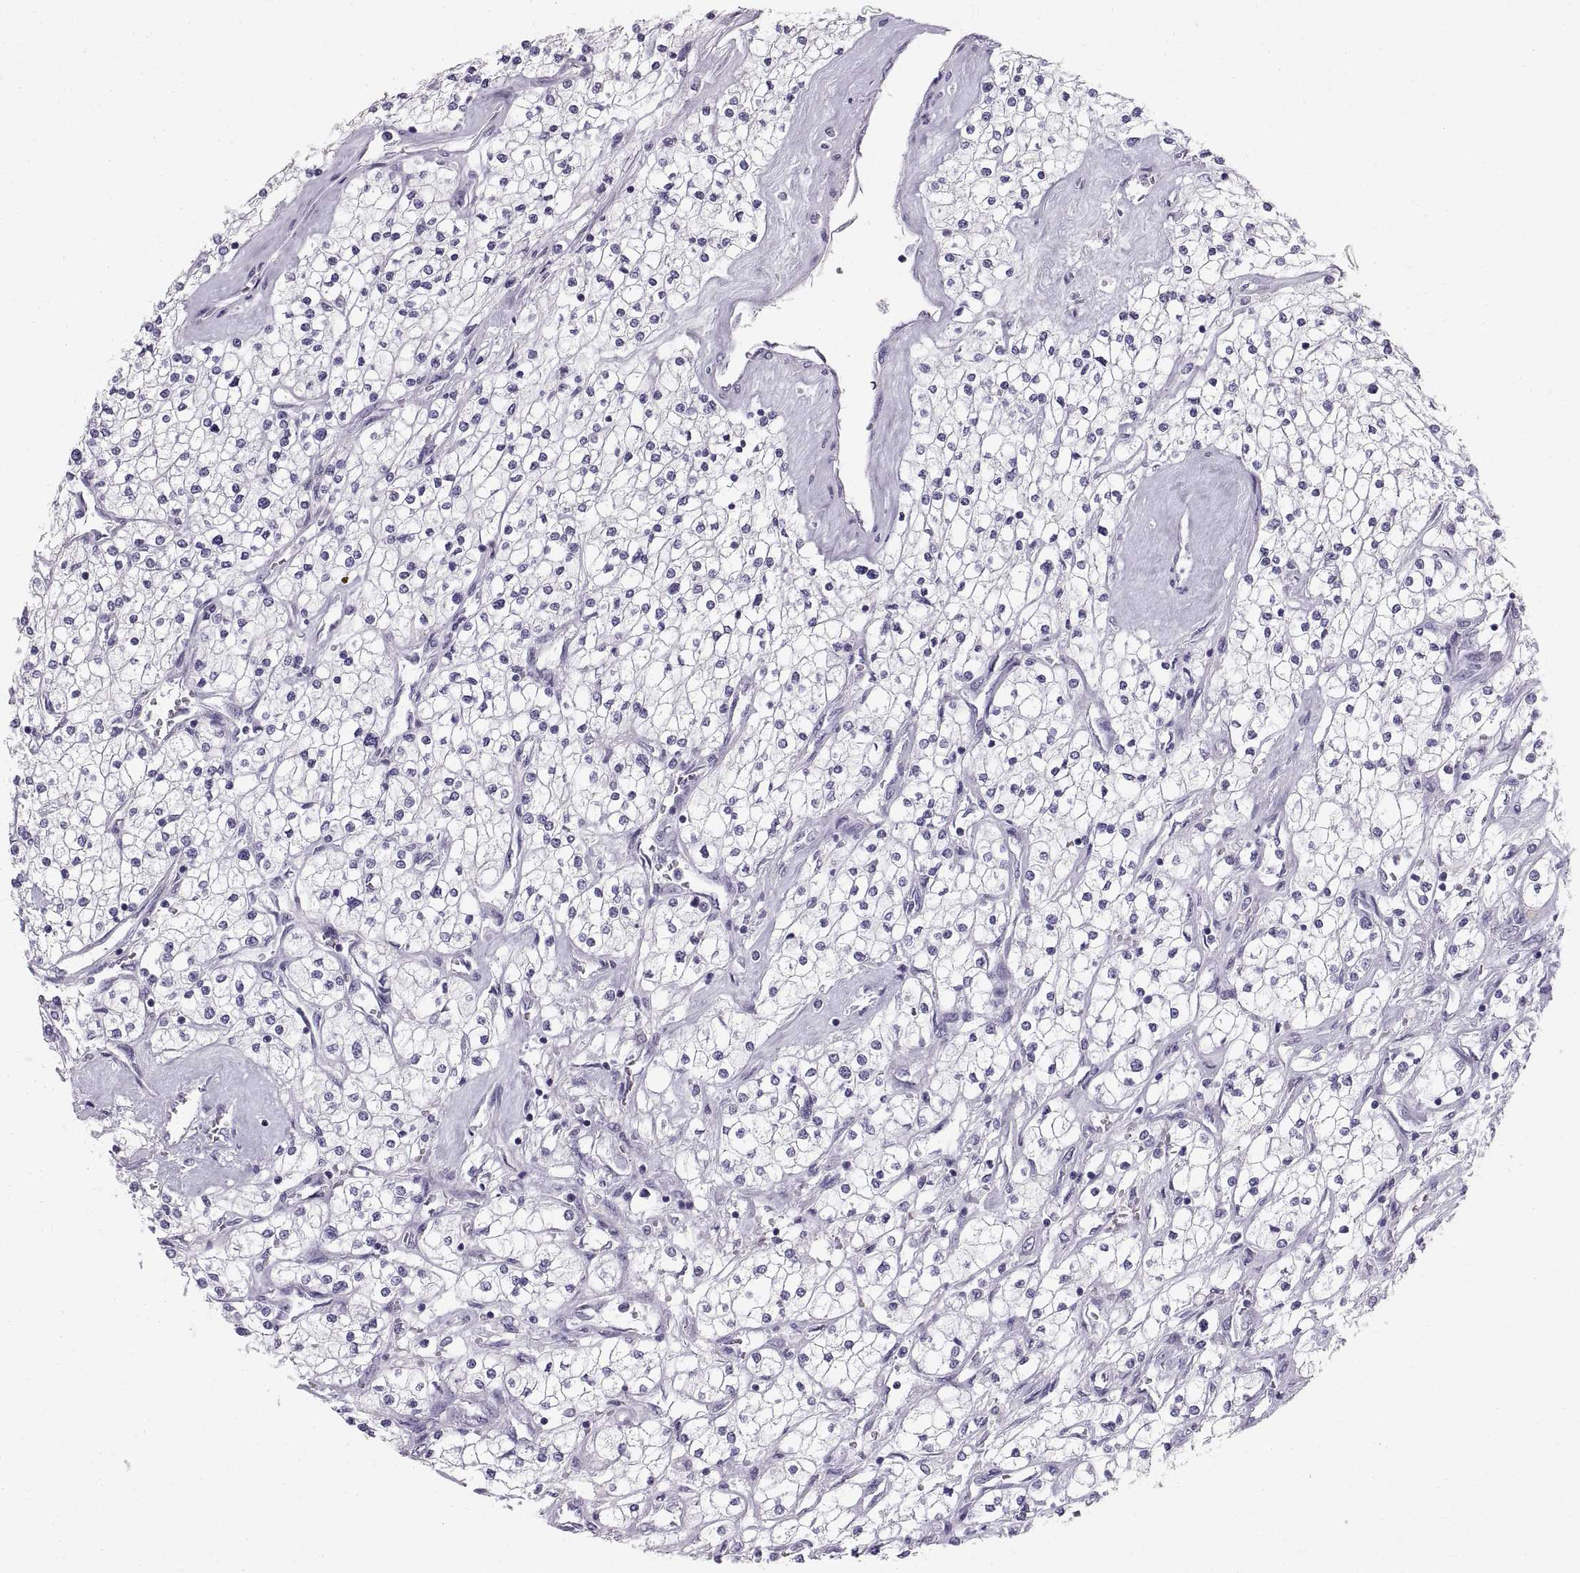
{"staining": {"intensity": "negative", "quantity": "none", "location": "none"}, "tissue": "renal cancer", "cell_type": "Tumor cells", "image_type": "cancer", "snomed": [{"axis": "morphology", "description": "Adenocarcinoma, NOS"}, {"axis": "topography", "description": "Kidney"}], "caption": "A high-resolution image shows immunohistochemistry staining of renal adenocarcinoma, which displays no significant positivity in tumor cells.", "gene": "SLC22A6", "patient": {"sex": "male", "age": 80}}